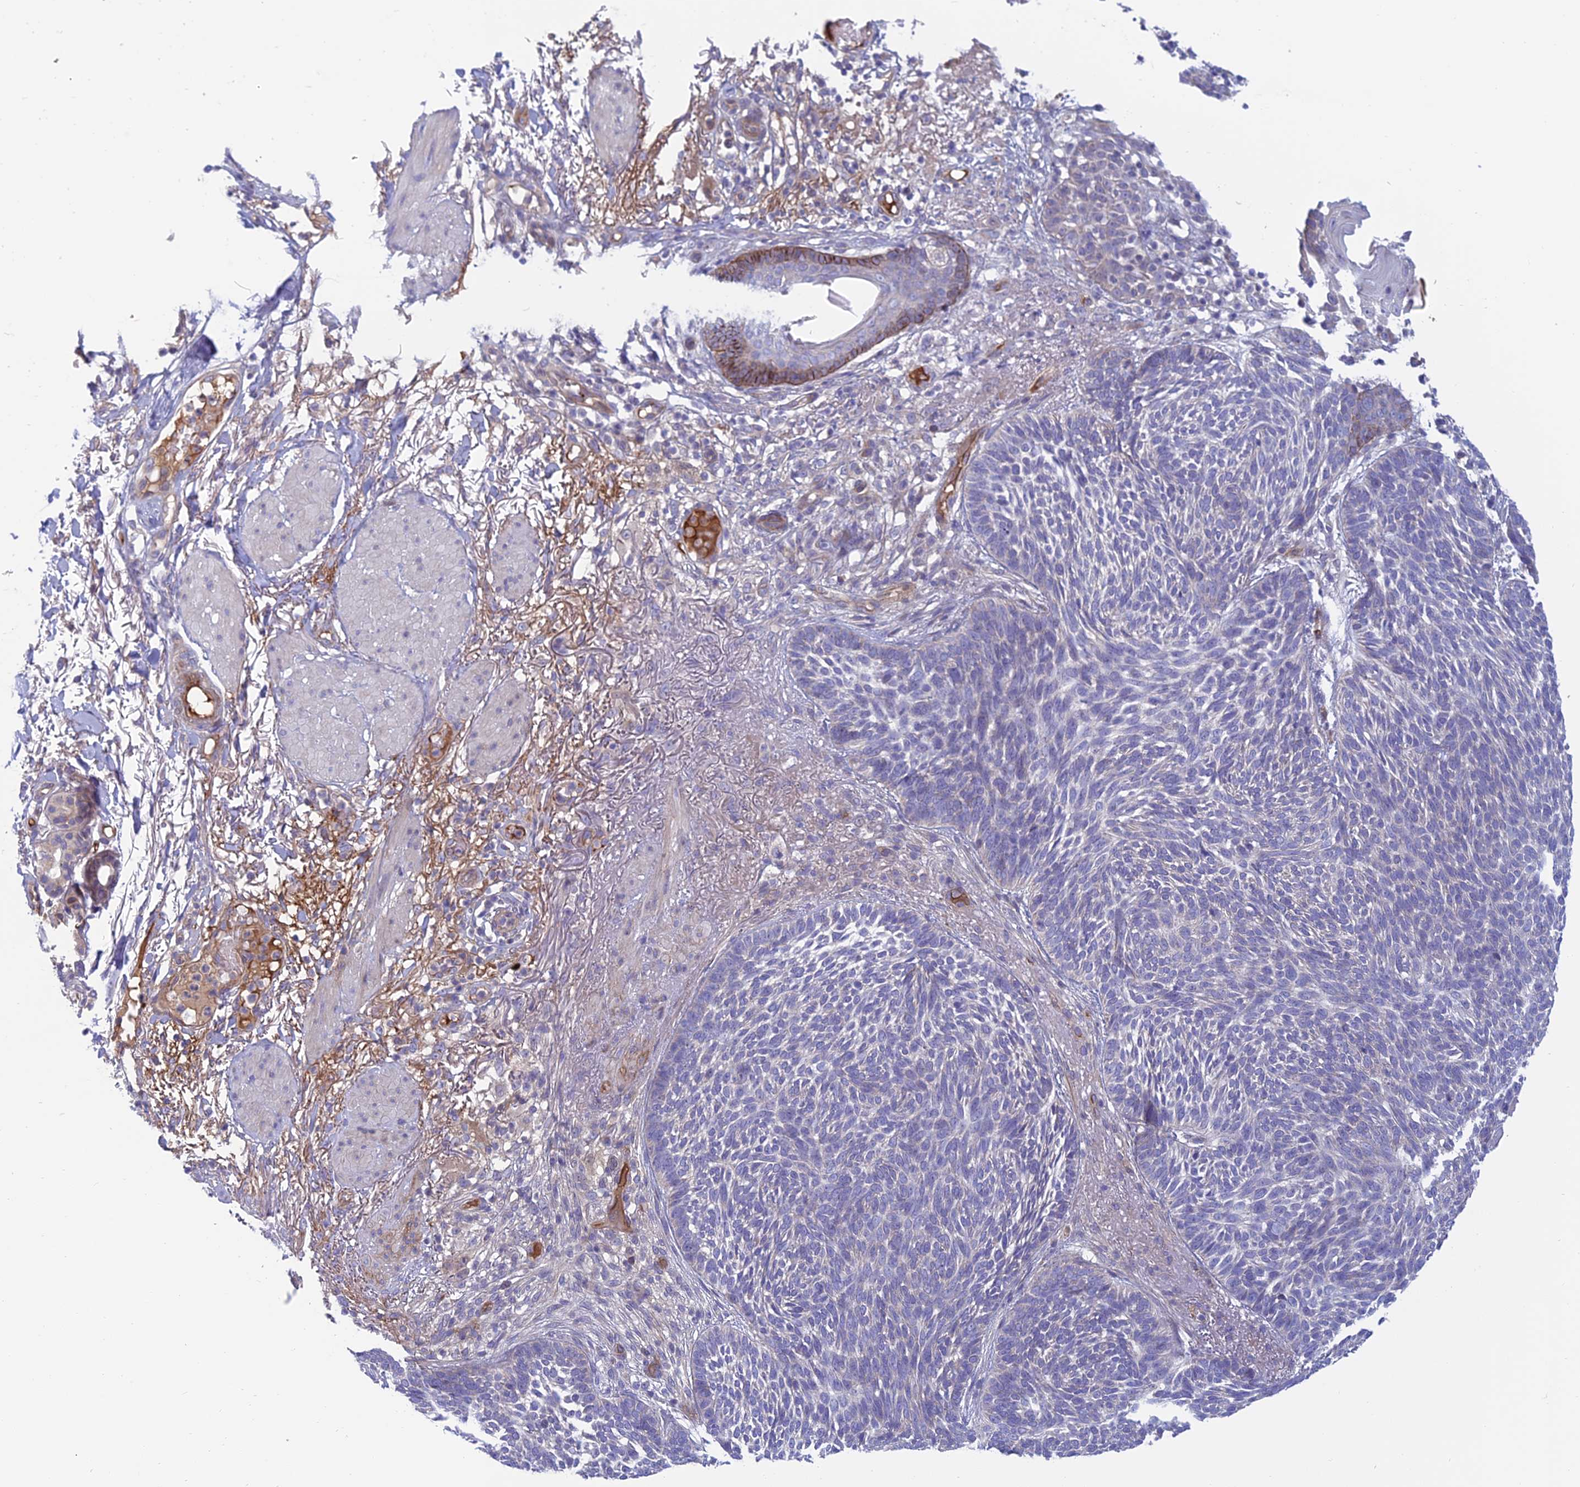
{"staining": {"intensity": "negative", "quantity": "none", "location": "none"}, "tissue": "skin cancer", "cell_type": "Tumor cells", "image_type": "cancer", "snomed": [{"axis": "morphology", "description": "Normal tissue, NOS"}, {"axis": "morphology", "description": "Basal cell carcinoma"}, {"axis": "topography", "description": "Skin"}], "caption": "This micrograph is of skin cancer stained with immunohistochemistry (IHC) to label a protein in brown with the nuclei are counter-stained blue. There is no expression in tumor cells. (Stains: DAB (3,3'-diaminobenzidine) immunohistochemistry (IHC) with hematoxylin counter stain, Microscopy: brightfield microscopy at high magnification).", "gene": "DUS2", "patient": {"sex": "male", "age": 64}}